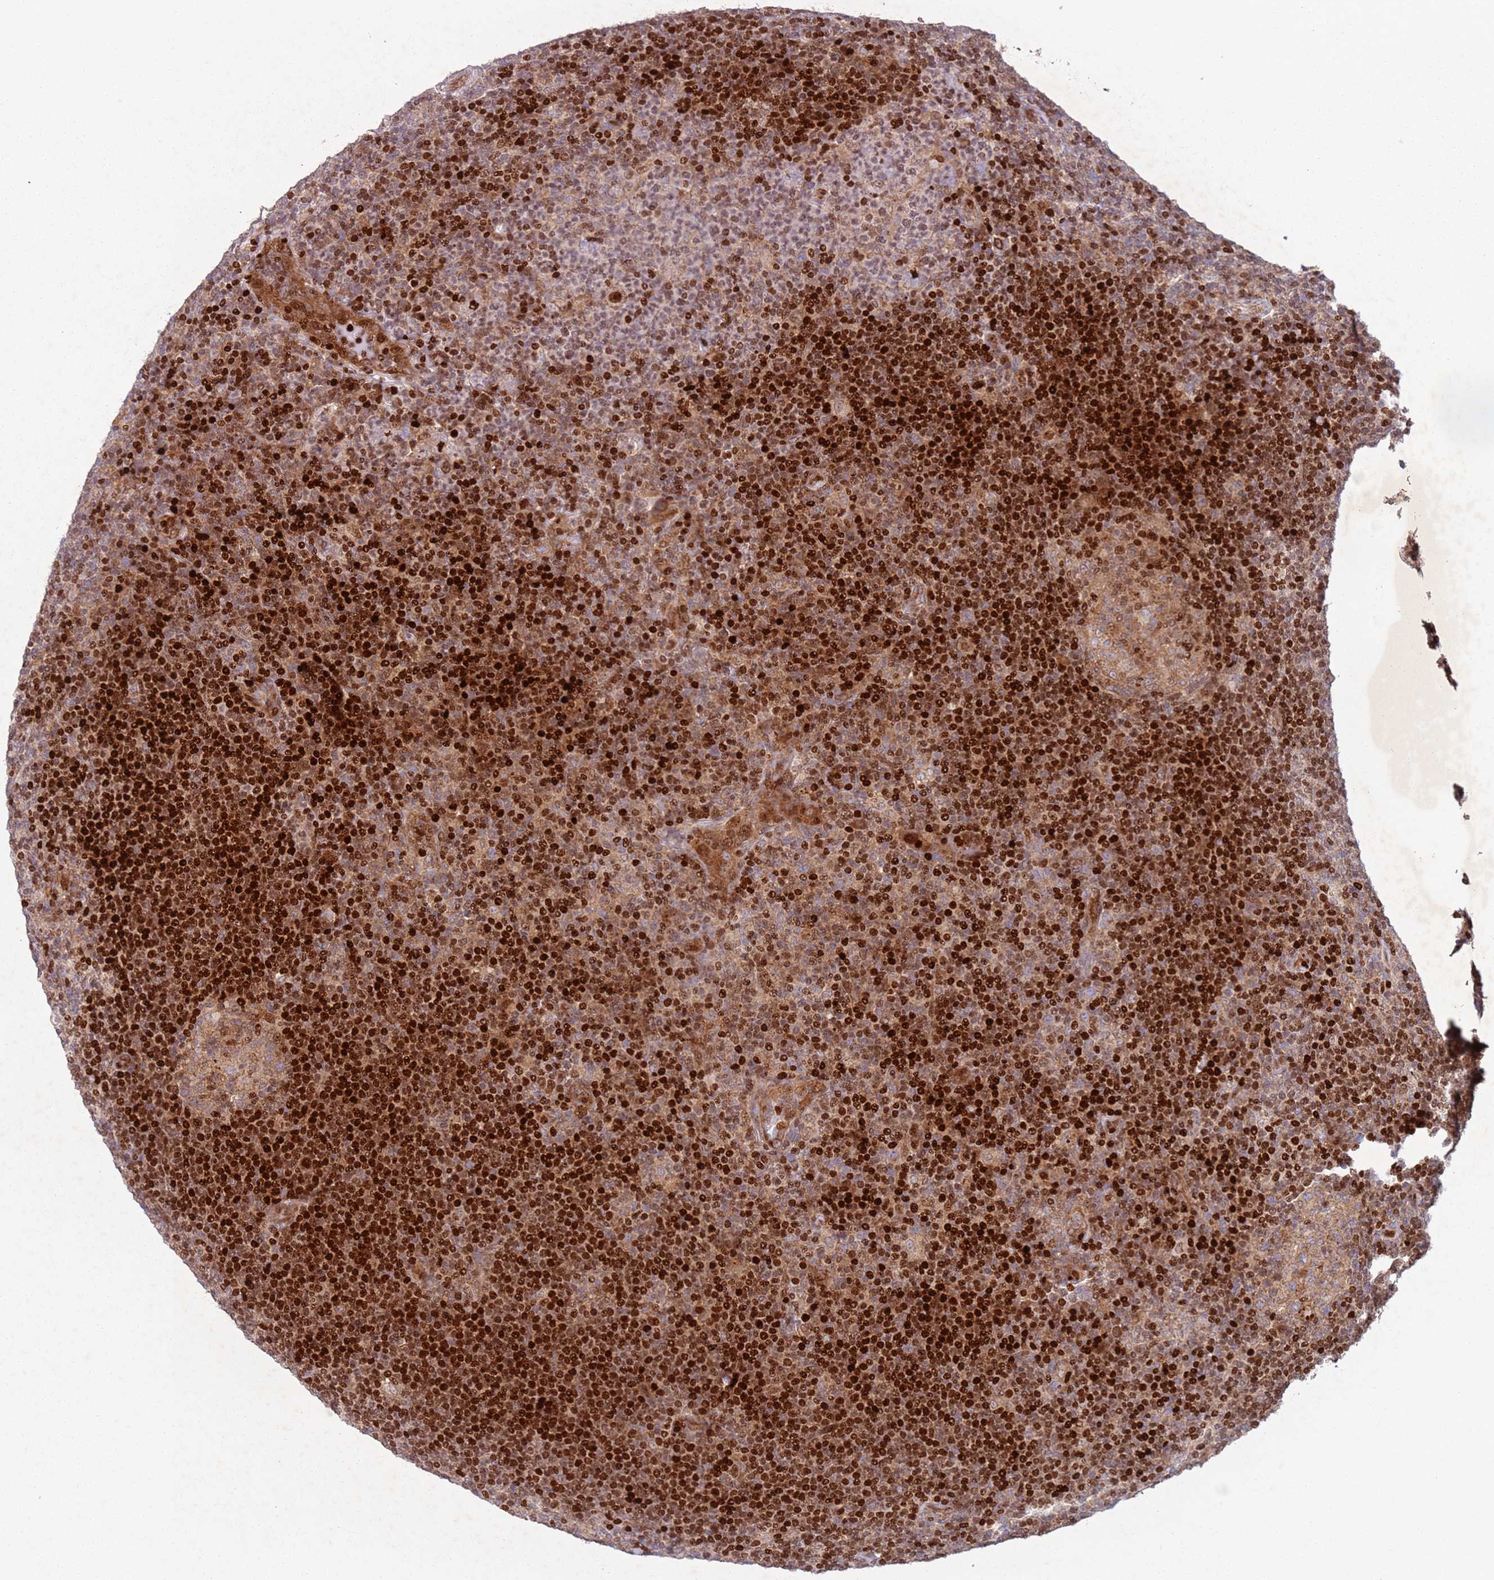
{"staining": {"intensity": "strong", "quantity": "25%-75%", "location": "nuclear"}, "tissue": "lymphoma", "cell_type": "Tumor cells", "image_type": "cancer", "snomed": [{"axis": "morphology", "description": "Hodgkin's disease, NOS"}, {"axis": "topography", "description": "Lymph node"}], "caption": "A high-resolution micrograph shows immunohistochemistry (IHC) staining of lymphoma, which demonstrates strong nuclear staining in about 25%-75% of tumor cells. Nuclei are stained in blue.", "gene": "HNRNPLL", "patient": {"sex": "female", "age": 57}}